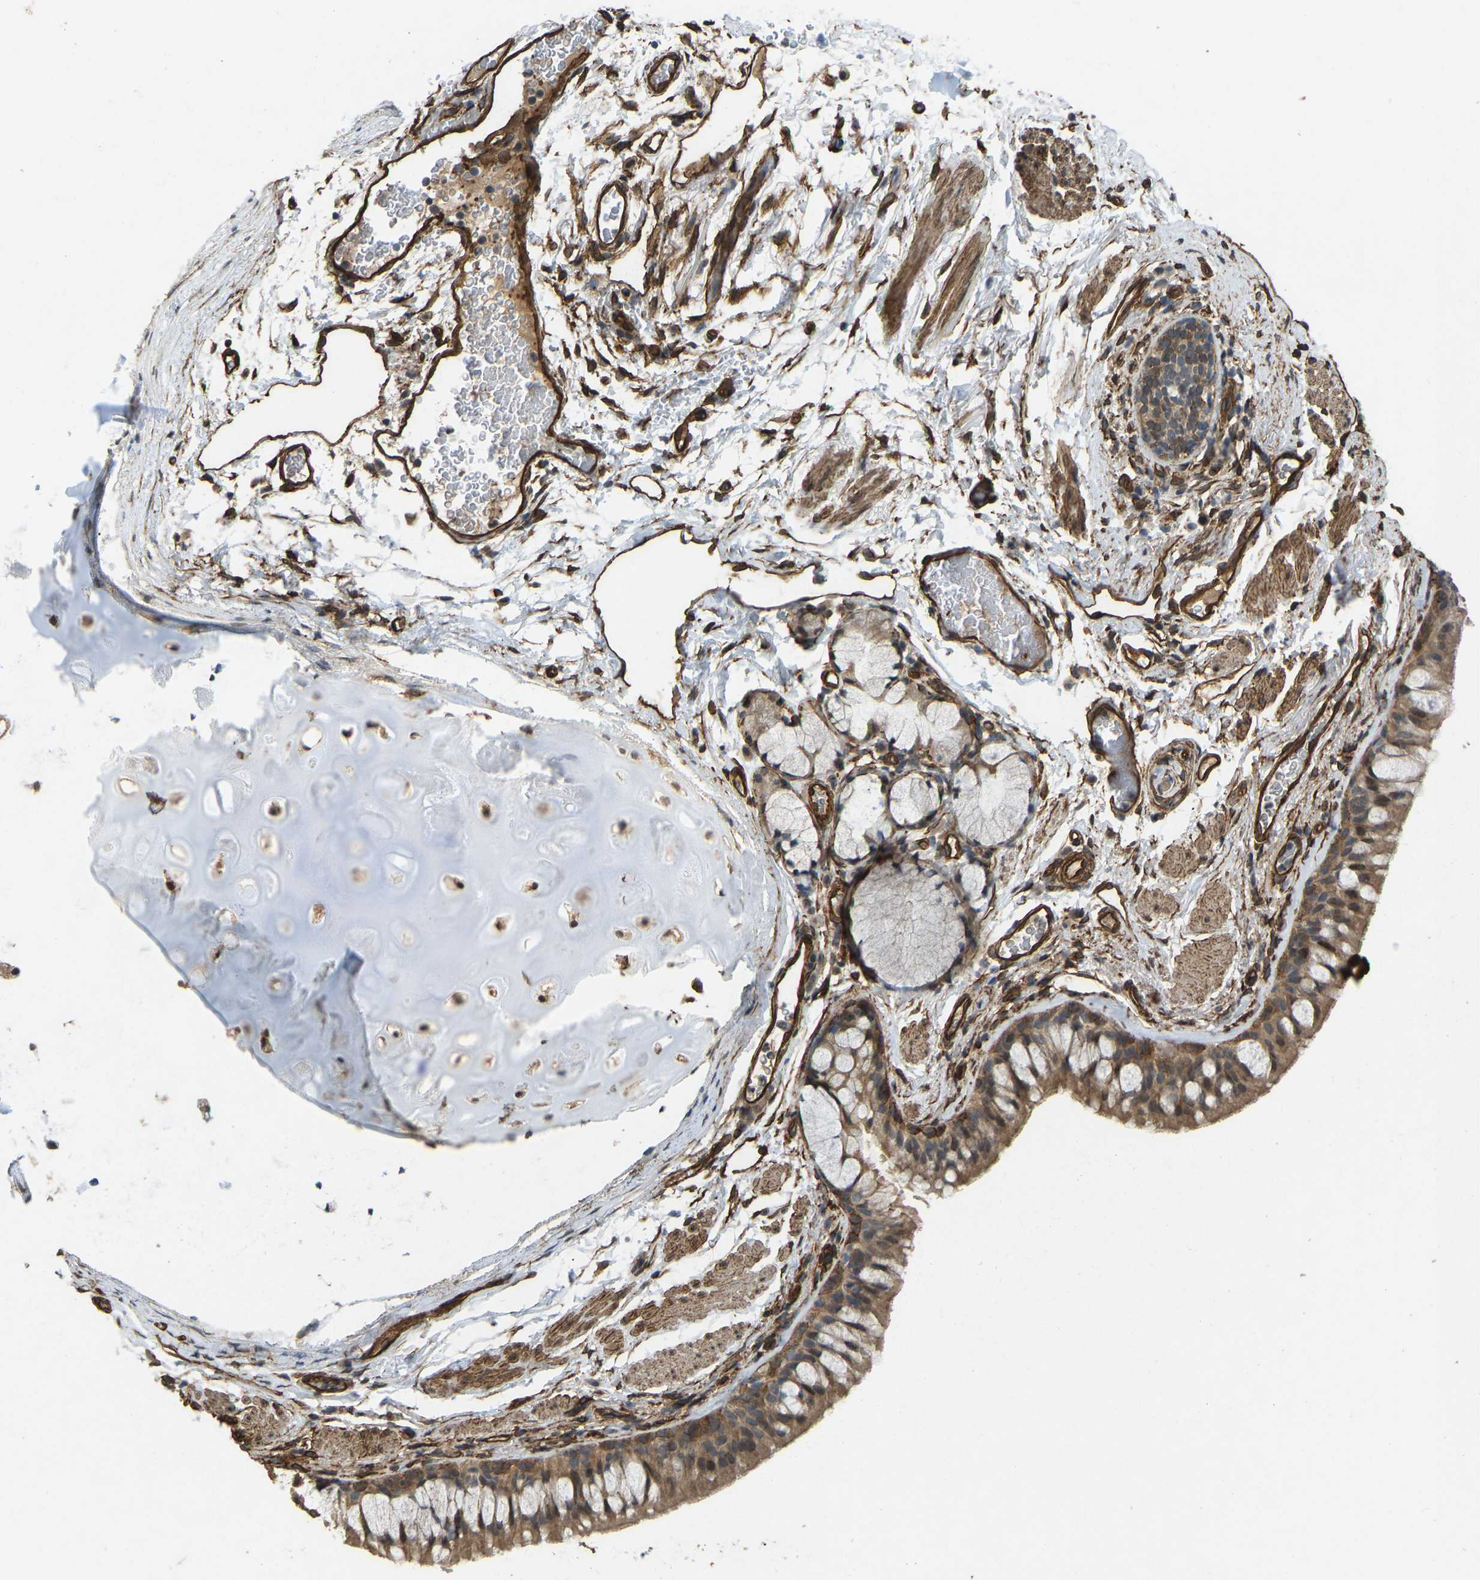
{"staining": {"intensity": "moderate", "quantity": ">75%", "location": "cytoplasmic/membranous"}, "tissue": "bronchus", "cell_type": "Respiratory epithelial cells", "image_type": "normal", "snomed": [{"axis": "morphology", "description": "Normal tissue, NOS"}, {"axis": "topography", "description": "Cartilage tissue"}, {"axis": "topography", "description": "Bronchus"}], "caption": "Immunohistochemistry (DAB (3,3'-diaminobenzidine)) staining of normal human bronchus shows moderate cytoplasmic/membranous protein expression in about >75% of respiratory epithelial cells.", "gene": "NMB", "patient": {"sex": "female", "age": 53}}